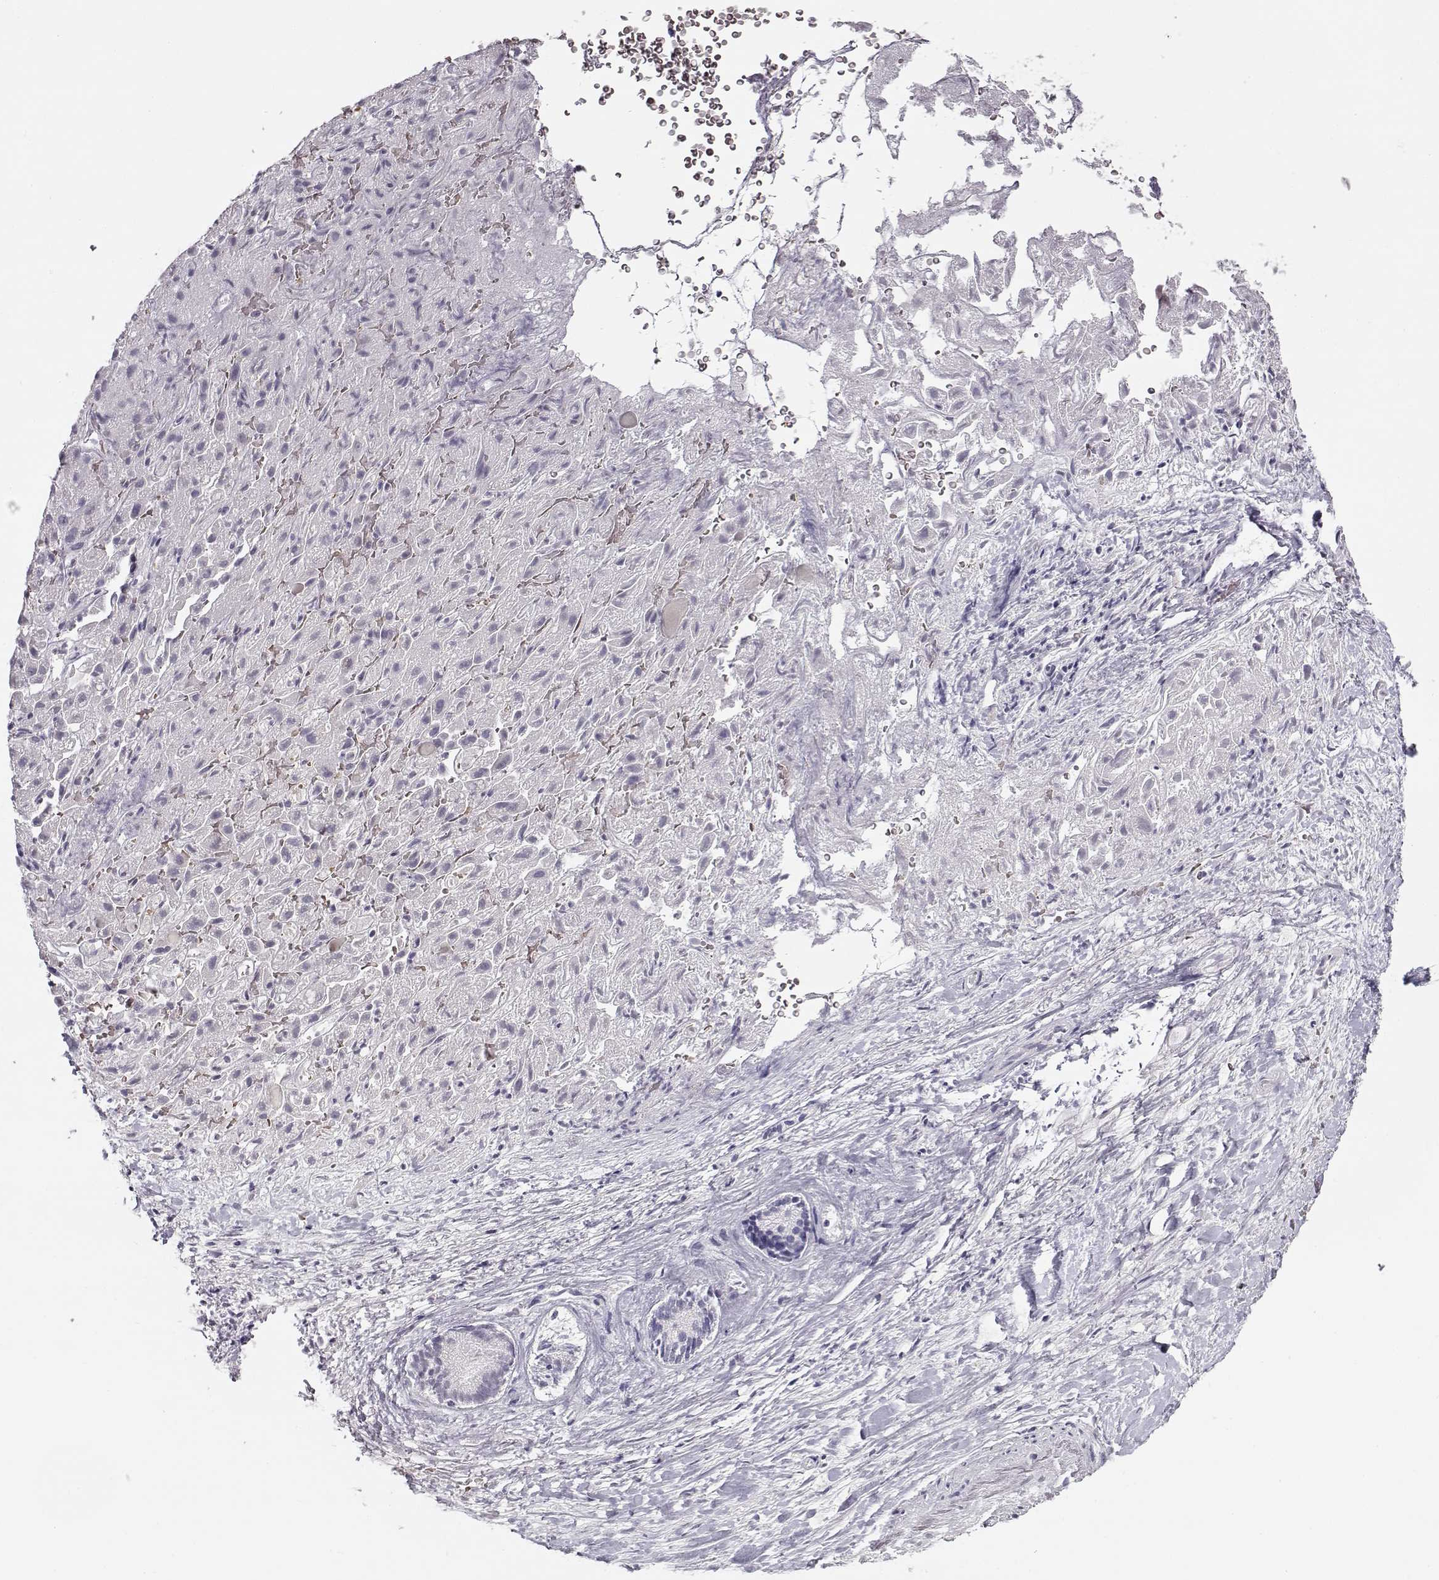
{"staining": {"intensity": "negative", "quantity": "none", "location": "none"}, "tissue": "liver cancer", "cell_type": "Tumor cells", "image_type": "cancer", "snomed": [{"axis": "morphology", "description": "Cholangiocarcinoma"}, {"axis": "topography", "description": "Liver"}], "caption": "Liver cancer was stained to show a protein in brown. There is no significant expression in tumor cells. (IHC, brightfield microscopy, high magnification).", "gene": "PCP4", "patient": {"sex": "female", "age": 52}}